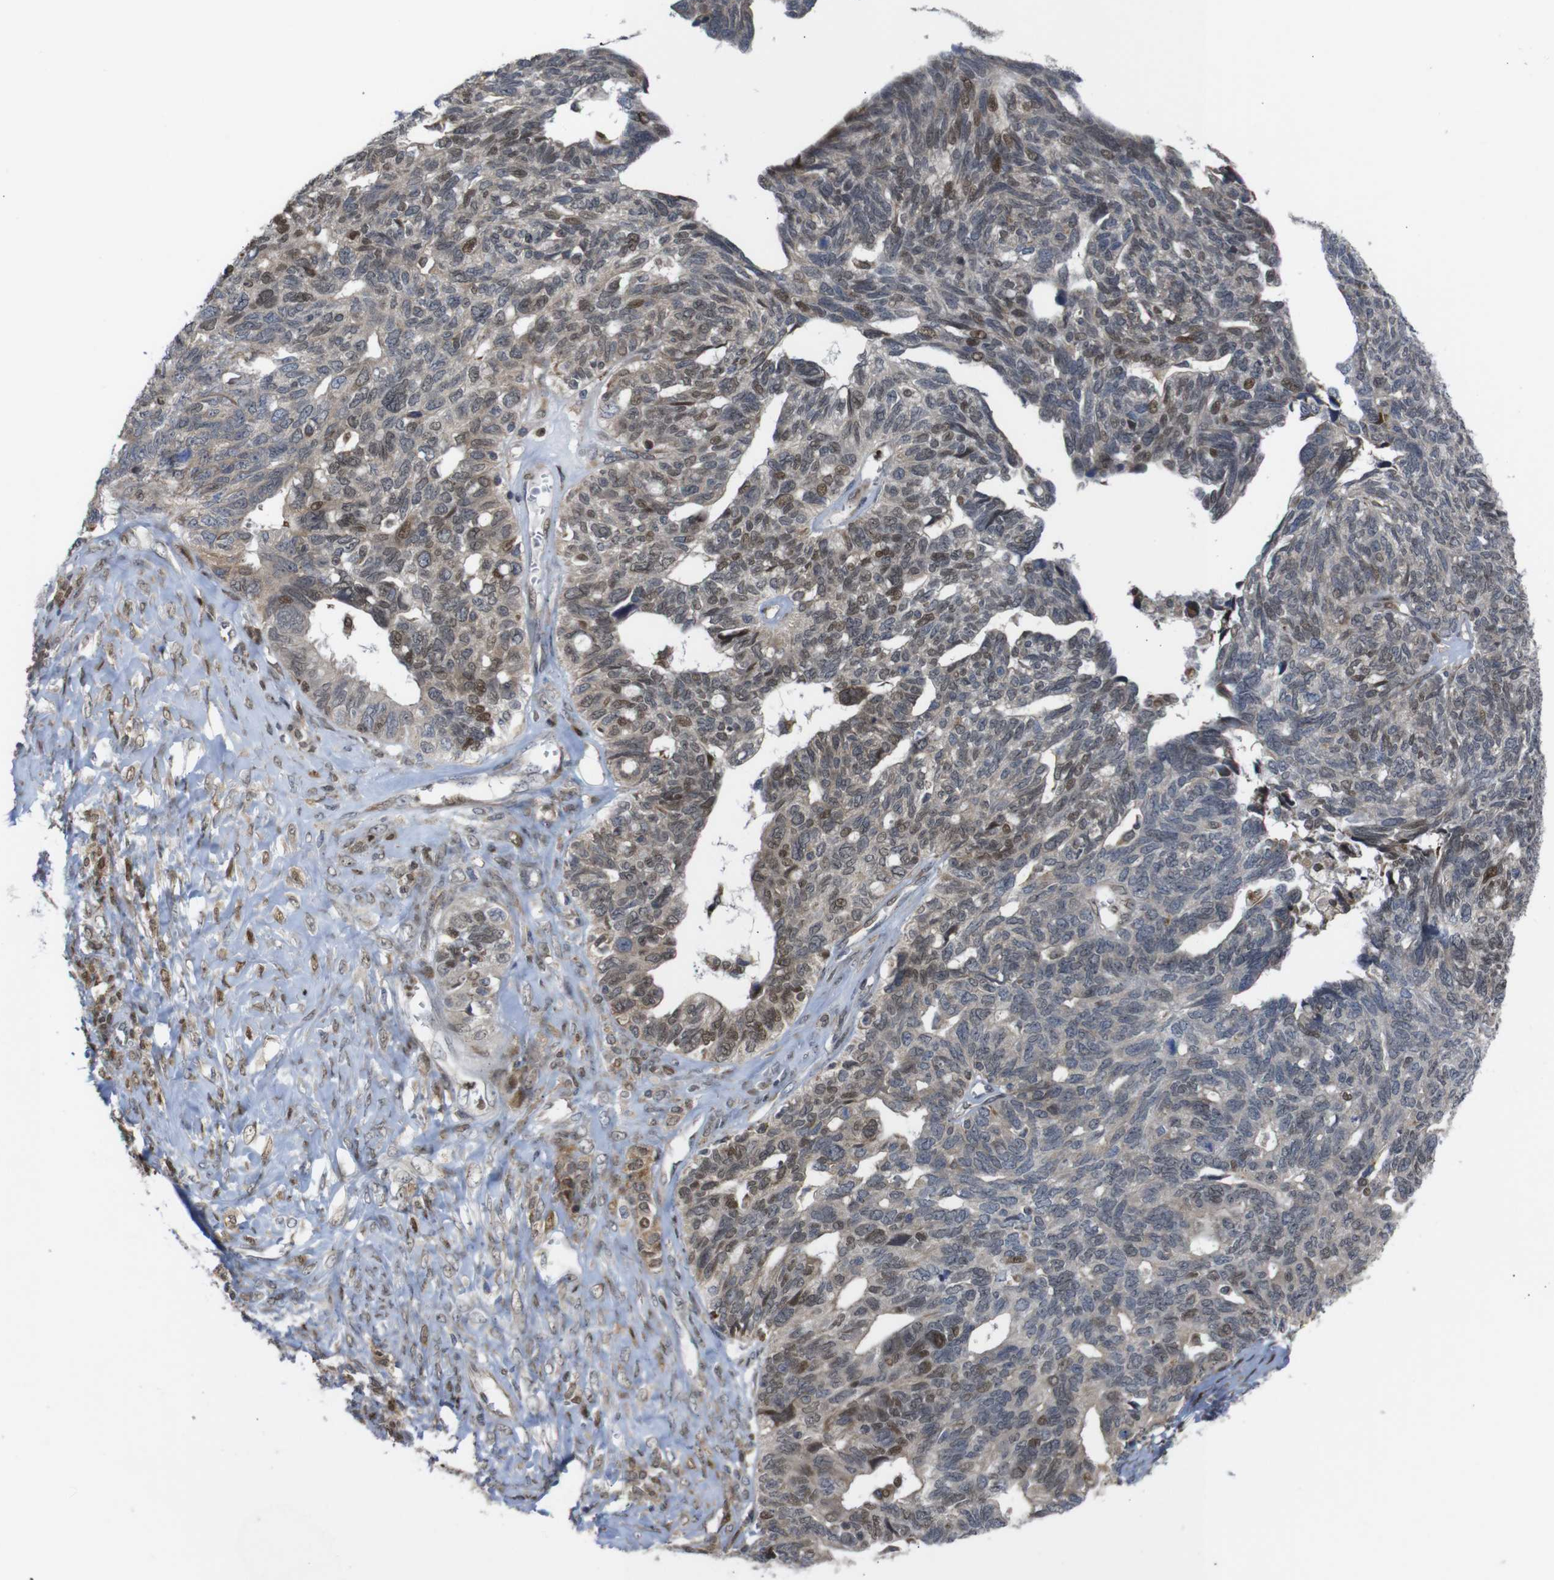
{"staining": {"intensity": "moderate", "quantity": "25%-75%", "location": "cytoplasmic/membranous,nuclear"}, "tissue": "ovarian cancer", "cell_type": "Tumor cells", "image_type": "cancer", "snomed": [{"axis": "morphology", "description": "Cystadenocarcinoma, serous, NOS"}, {"axis": "topography", "description": "Ovary"}], "caption": "Tumor cells demonstrate medium levels of moderate cytoplasmic/membranous and nuclear staining in about 25%-75% of cells in serous cystadenocarcinoma (ovarian).", "gene": "PTPN1", "patient": {"sex": "female", "age": 79}}